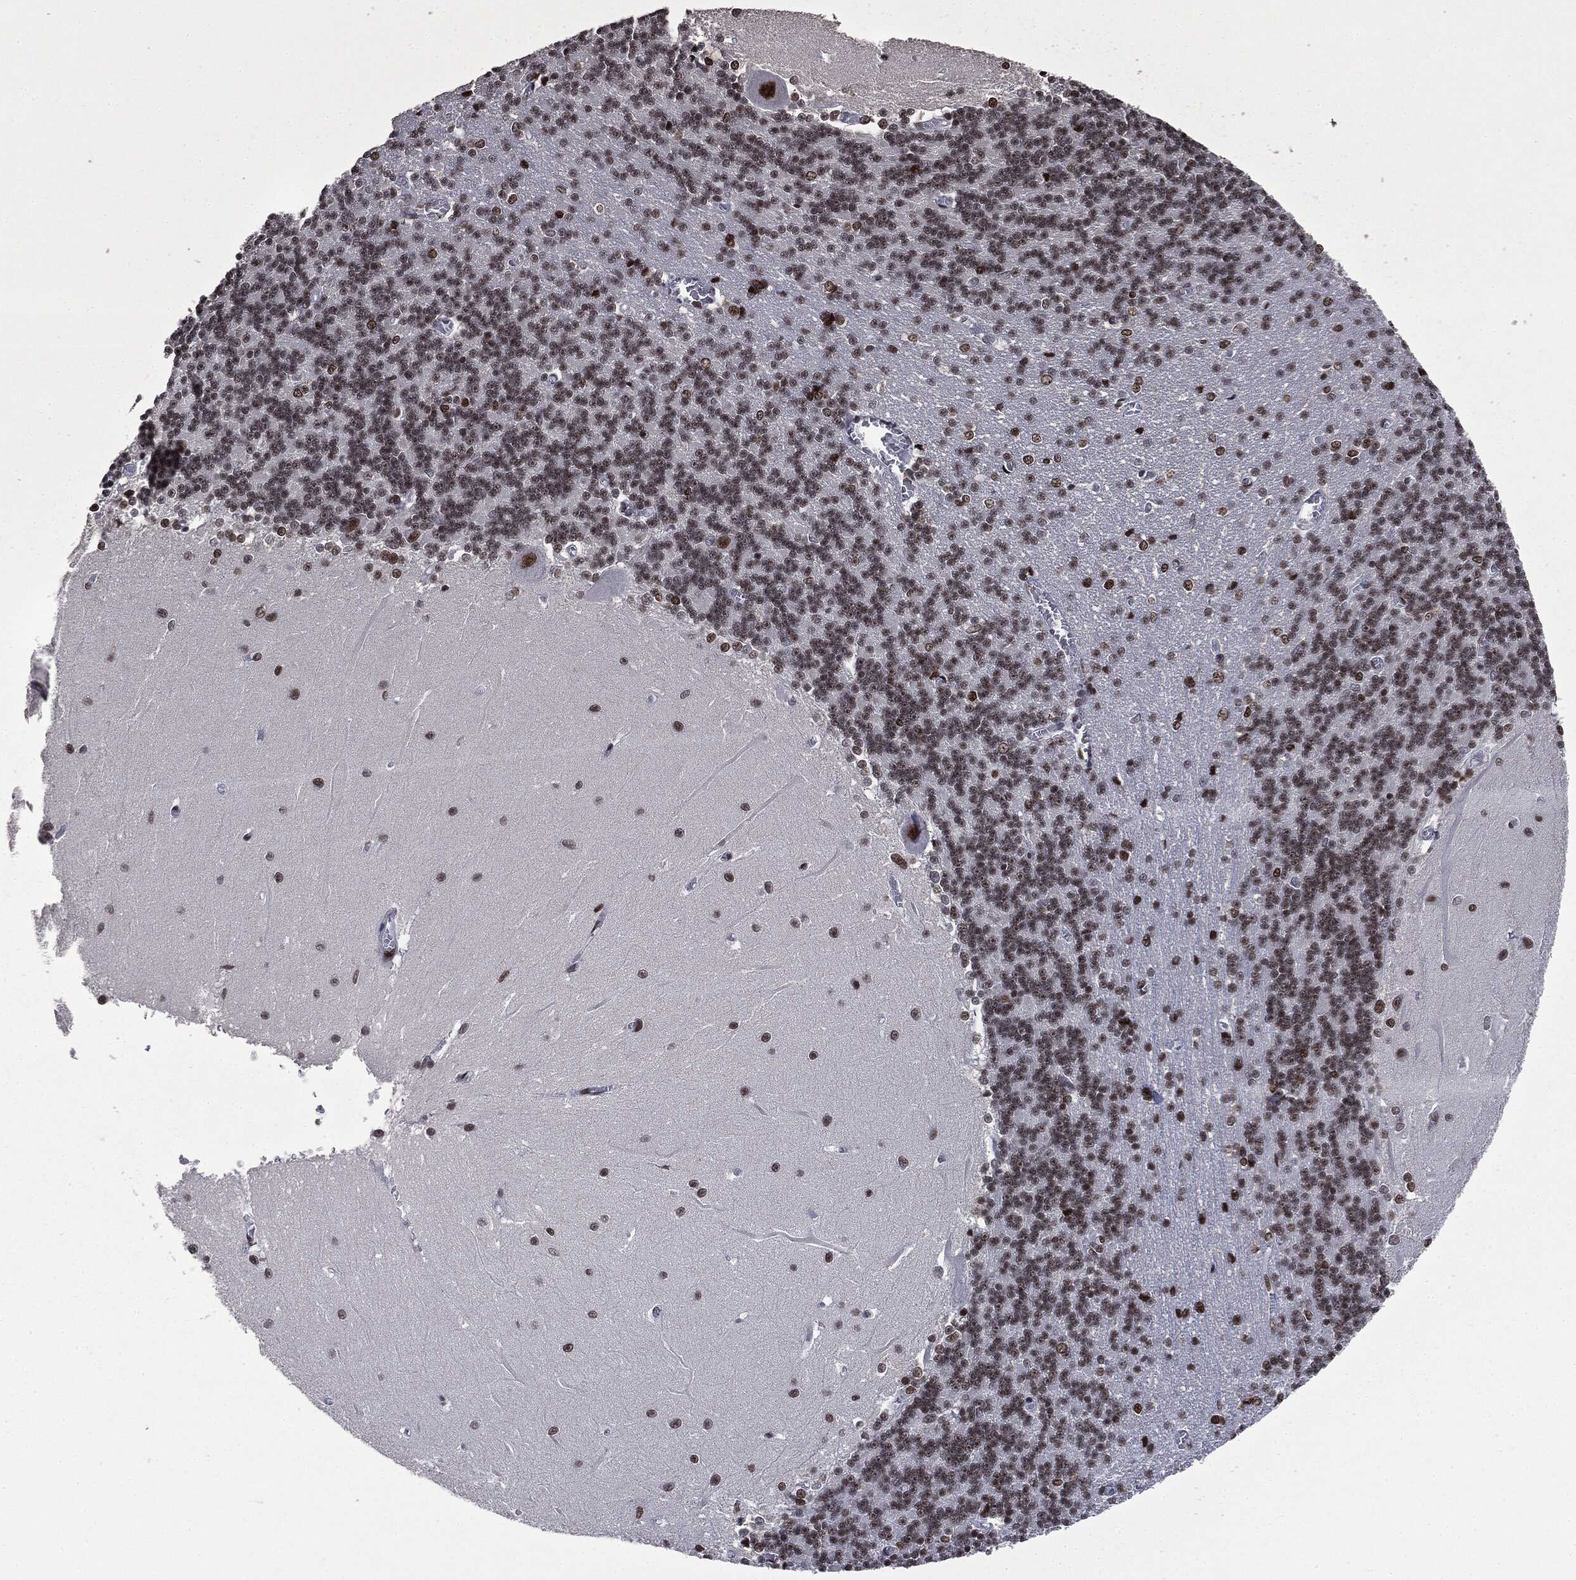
{"staining": {"intensity": "weak", "quantity": "25%-75%", "location": "nuclear"}, "tissue": "cerebellum", "cell_type": "Cells in granular layer", "image_type": "normal", "snomed": [{"axis": "morphology", "description": "Normal tissue, NOS"}, {"axis": "topography", "description": "Cerebellum"}], "caption": "Immunohistochemistry (IHC) staining of unremarkable cerebellum, which demonstrates low levels of weak nuclear expression in approximately 25%-75% of cells in granular layer indicating weak nuclear protein expression. The staining was performed using DAB (3,3'-diaminobenzidine) (brown) for protein detection and nuclei were counterstained in hematoxylin (blue).", "gene": "MSH2", "patient": {"sex": "male", "age": 37}}